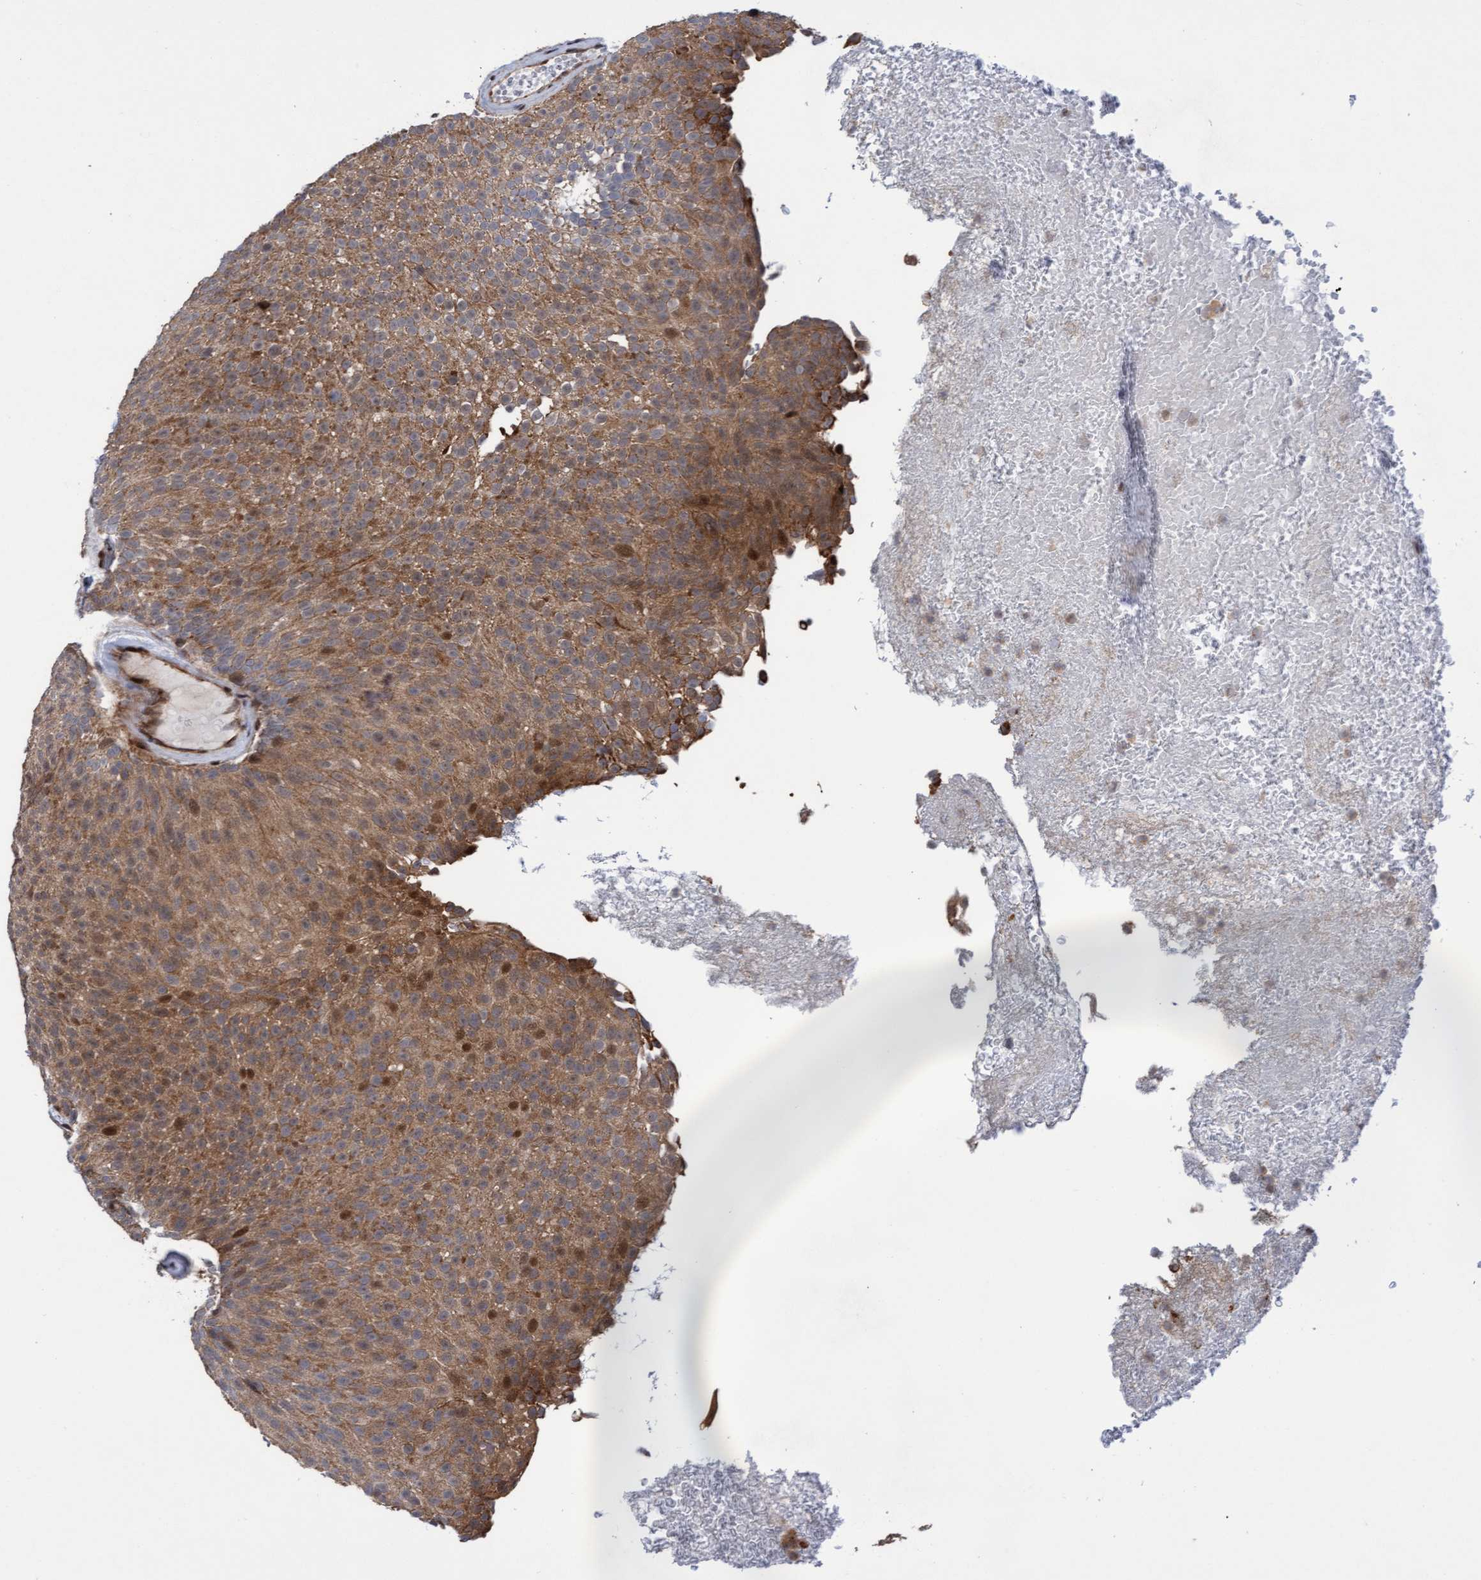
{"staining": {"intensity": "moderate", "quantity": ">75%", "location": "cytoplasmic/membranous,nuclear"}, "tissue": "urothelial cancer", "cell_type": "Tumor cells", "image_type": "cancer", "snomed": [{"axis": "morphology", "description": "Urothelial carcinoma, Low grade"}, {"axis": "topography", "description": "Urinary bladder"}], "caption": "There is medium levels of moderate cytoplasmic/membranous and nuclear positivity in tumor cells of urothelial cancer, as demonstrated by immunohistochemical staining (brown color).", "gene": "ITFG1", "patient": {"sex": "male", "age": 78}}